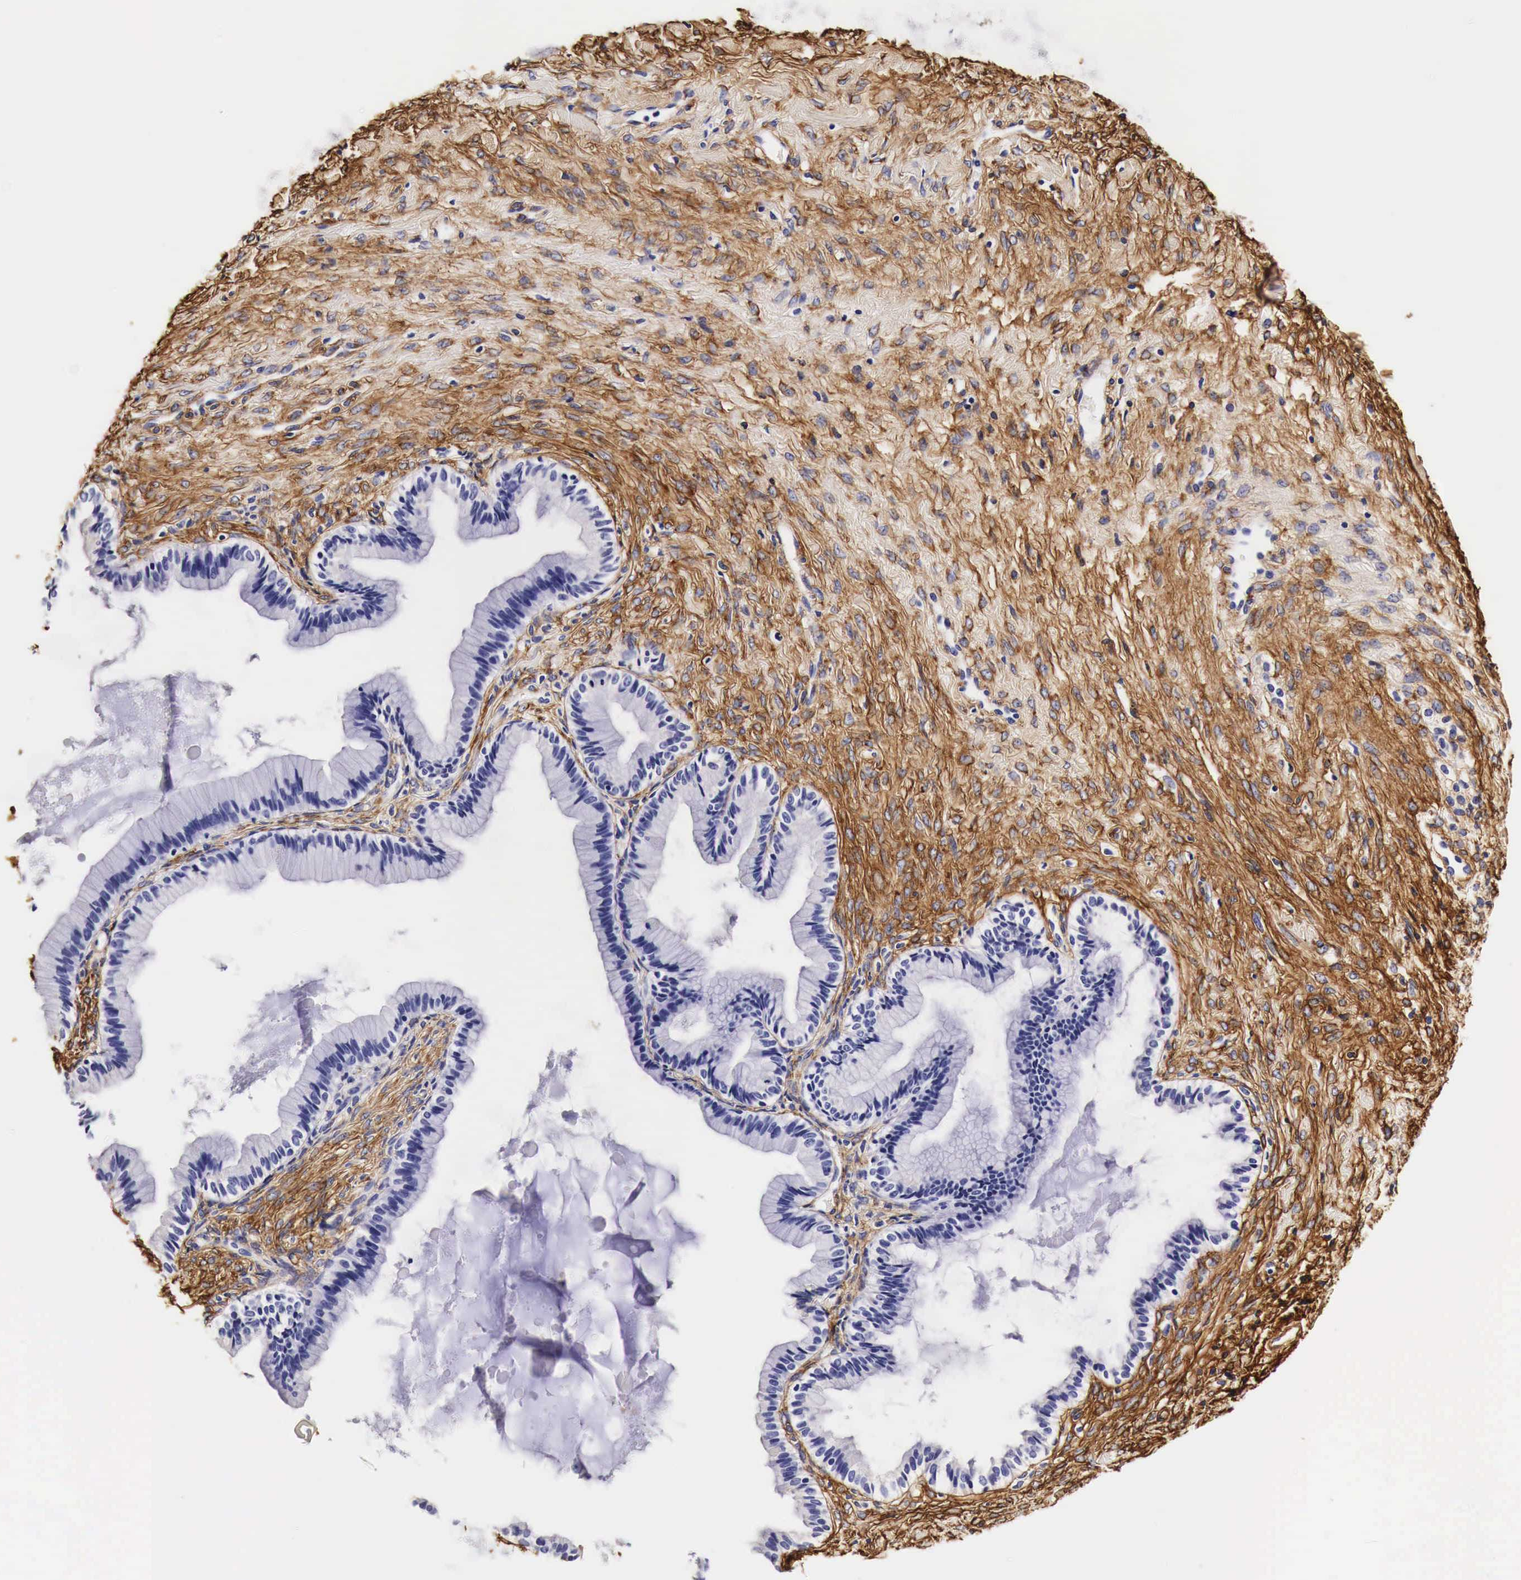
{"staining": {"intensity": "negative", "quantity": "none", "location": "none"}, "tissue": "ovarian cancer", "cell_type": "Tumor cells", "image_type": "cancer", "snomed": [{"axis": "morphology", "description": "Cystadenocarcinoma, mucinous, NOS"}, {"axis": "topography", "description": "Ovary"}], "caption": "High magnification brightfield microscopy of ovarian cancer stained with DAB (3,3'-diaminobenzidine) (brown) and counterstained with hematoxylin (blue): tumor cells show no significant positivity.", "gene": "LAMB2", "patient": {"sex": "female", "age": 41}}